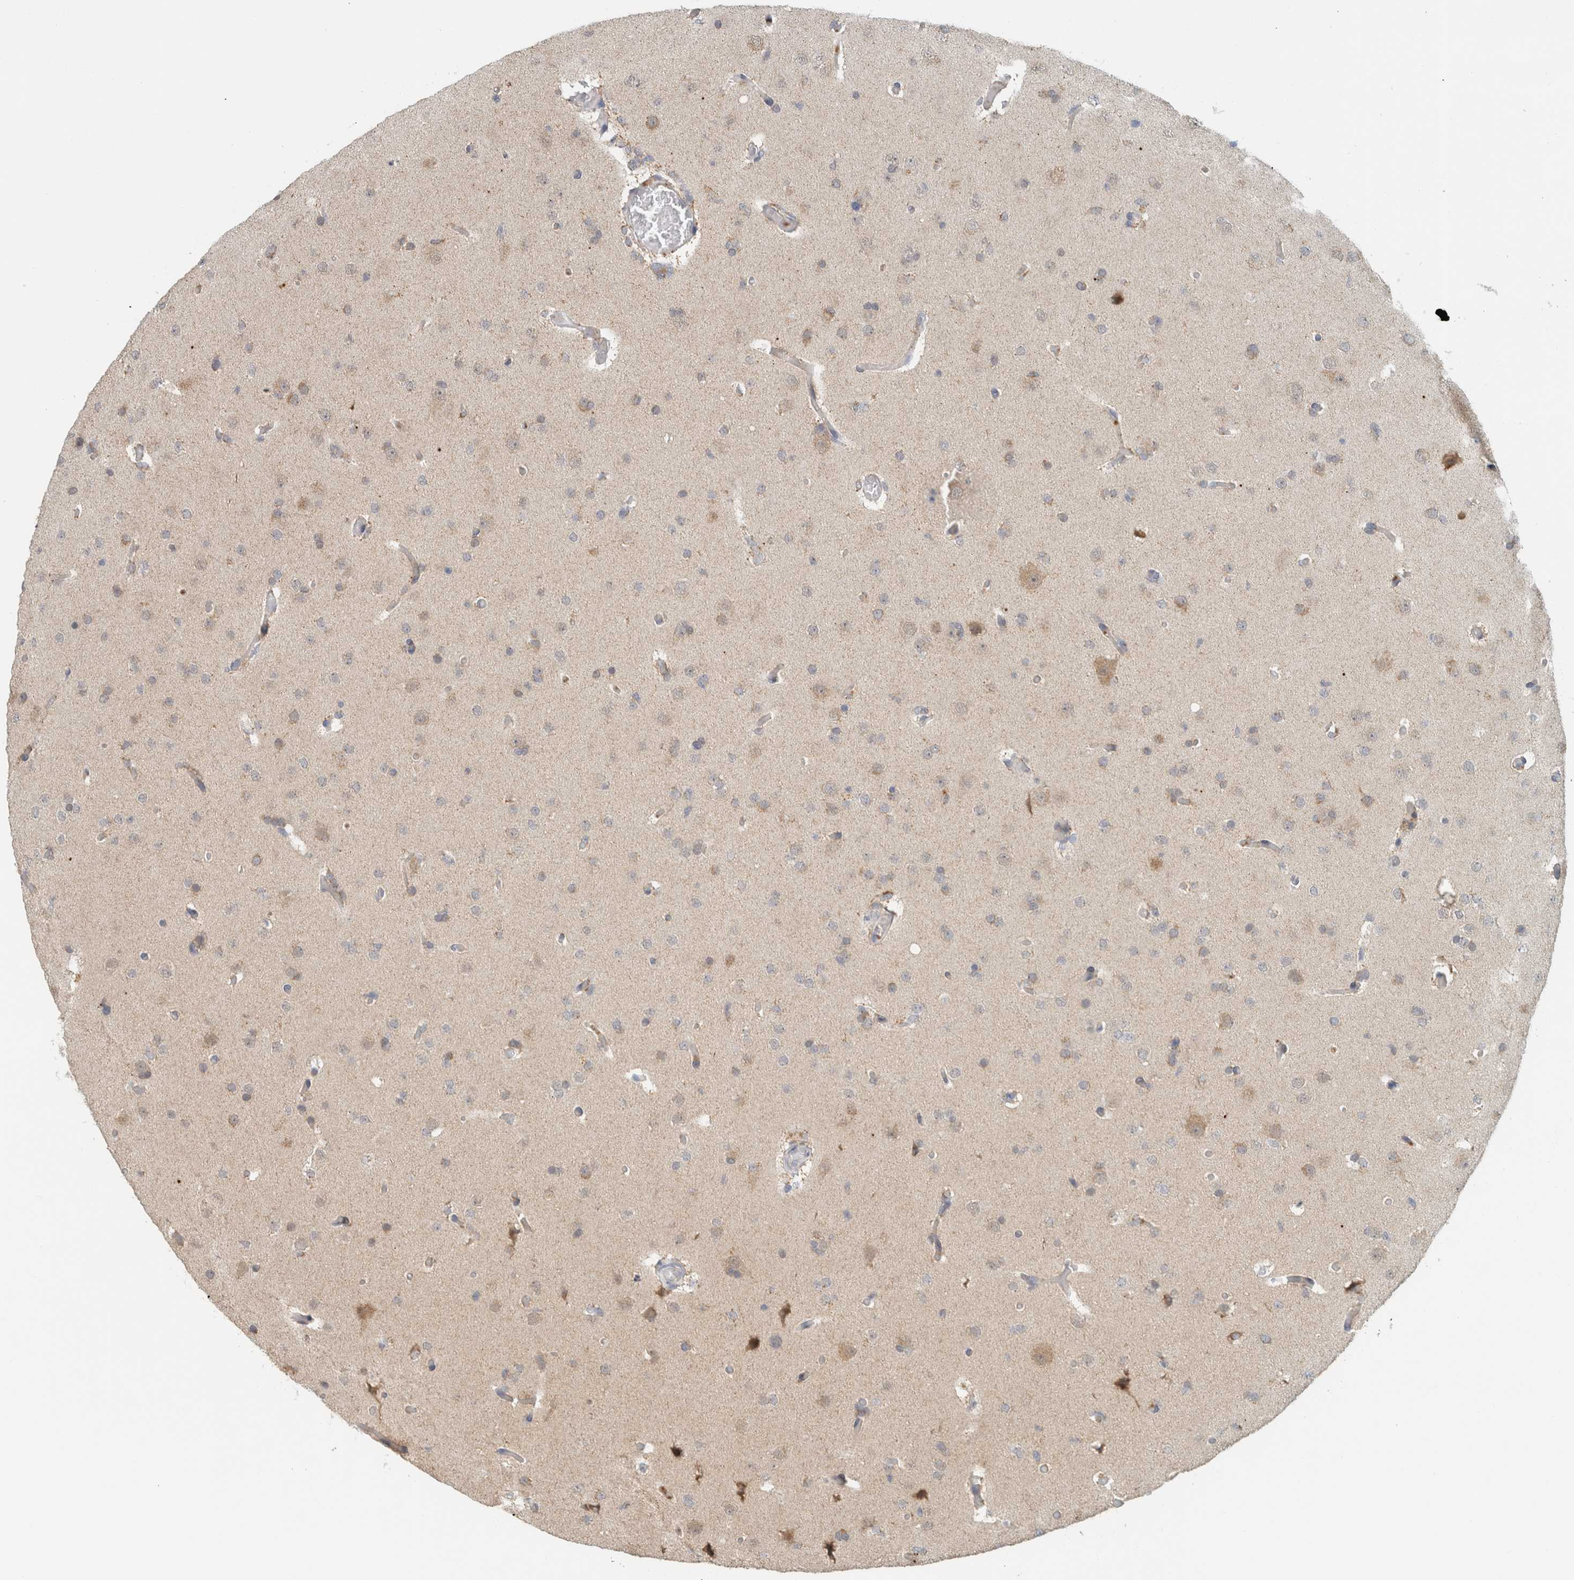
{"staining": {"intensity": "weak", "quantity": "<25%", "location": "cytoplasmic/membranous"}, "tissue": "glioma", "cell_type": "Tumor cells", "image_type": "cancer", "snomed": [{"axis": "morphology", "description": "Glioma, malignant, High grade"}, {"axis": "topography", "description": "Cerebral cortex"}], "caption": "The immunohistochemistry micrograph has no significant positivity in tumor cells of glioma tissue. (DAB (3,3'-diaminobenzidine) immunohistochemistry (IHC) visualized using brightfield microscopy, high magnification).", "gene": "CRAT", "patient": {"sex": "female", "age": 36}}